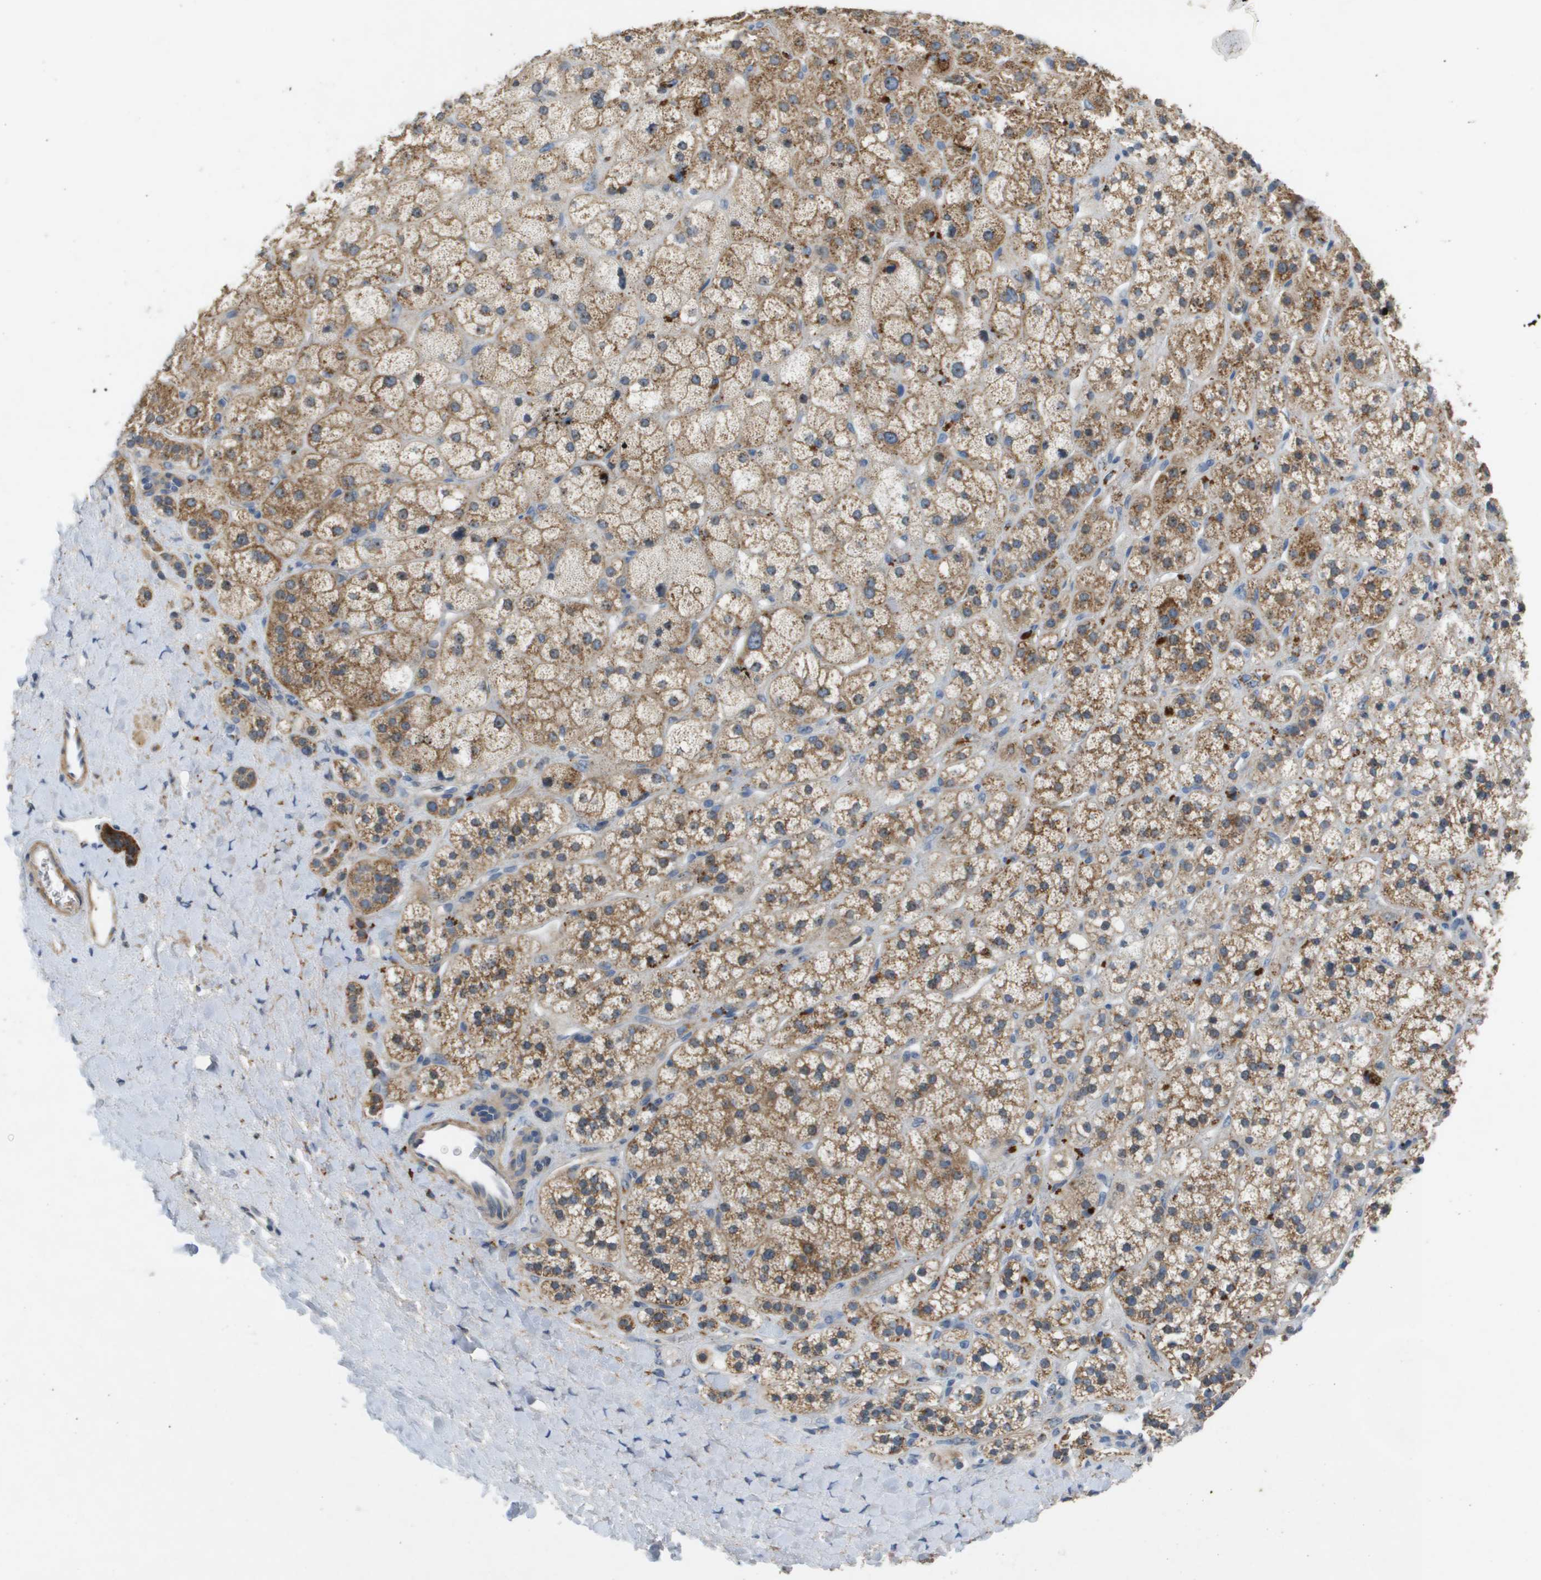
{"staining": {"intensity": "moderate", "quantity": ">75%", "location": "cytoplasmic/membranous"}, "tissue": "adrenal gland", "cell_type": "Glandular cells", "image_type": "normal", "snomed": [{"axis": "morphology", "description": "Normal tissue, NOS"}, {"axis": "topography", "description": "Adrenal gland"}], "caption": "A high-resolution histopathology image shows immunohistochemistry staining of benign adrenal gland, which exhibits moderate cytoplasmic/membranous positivity in approximately >75% of glandular cells.", "gene": "B3GNT5", "patient": {"sex": "male", "age": 56}}